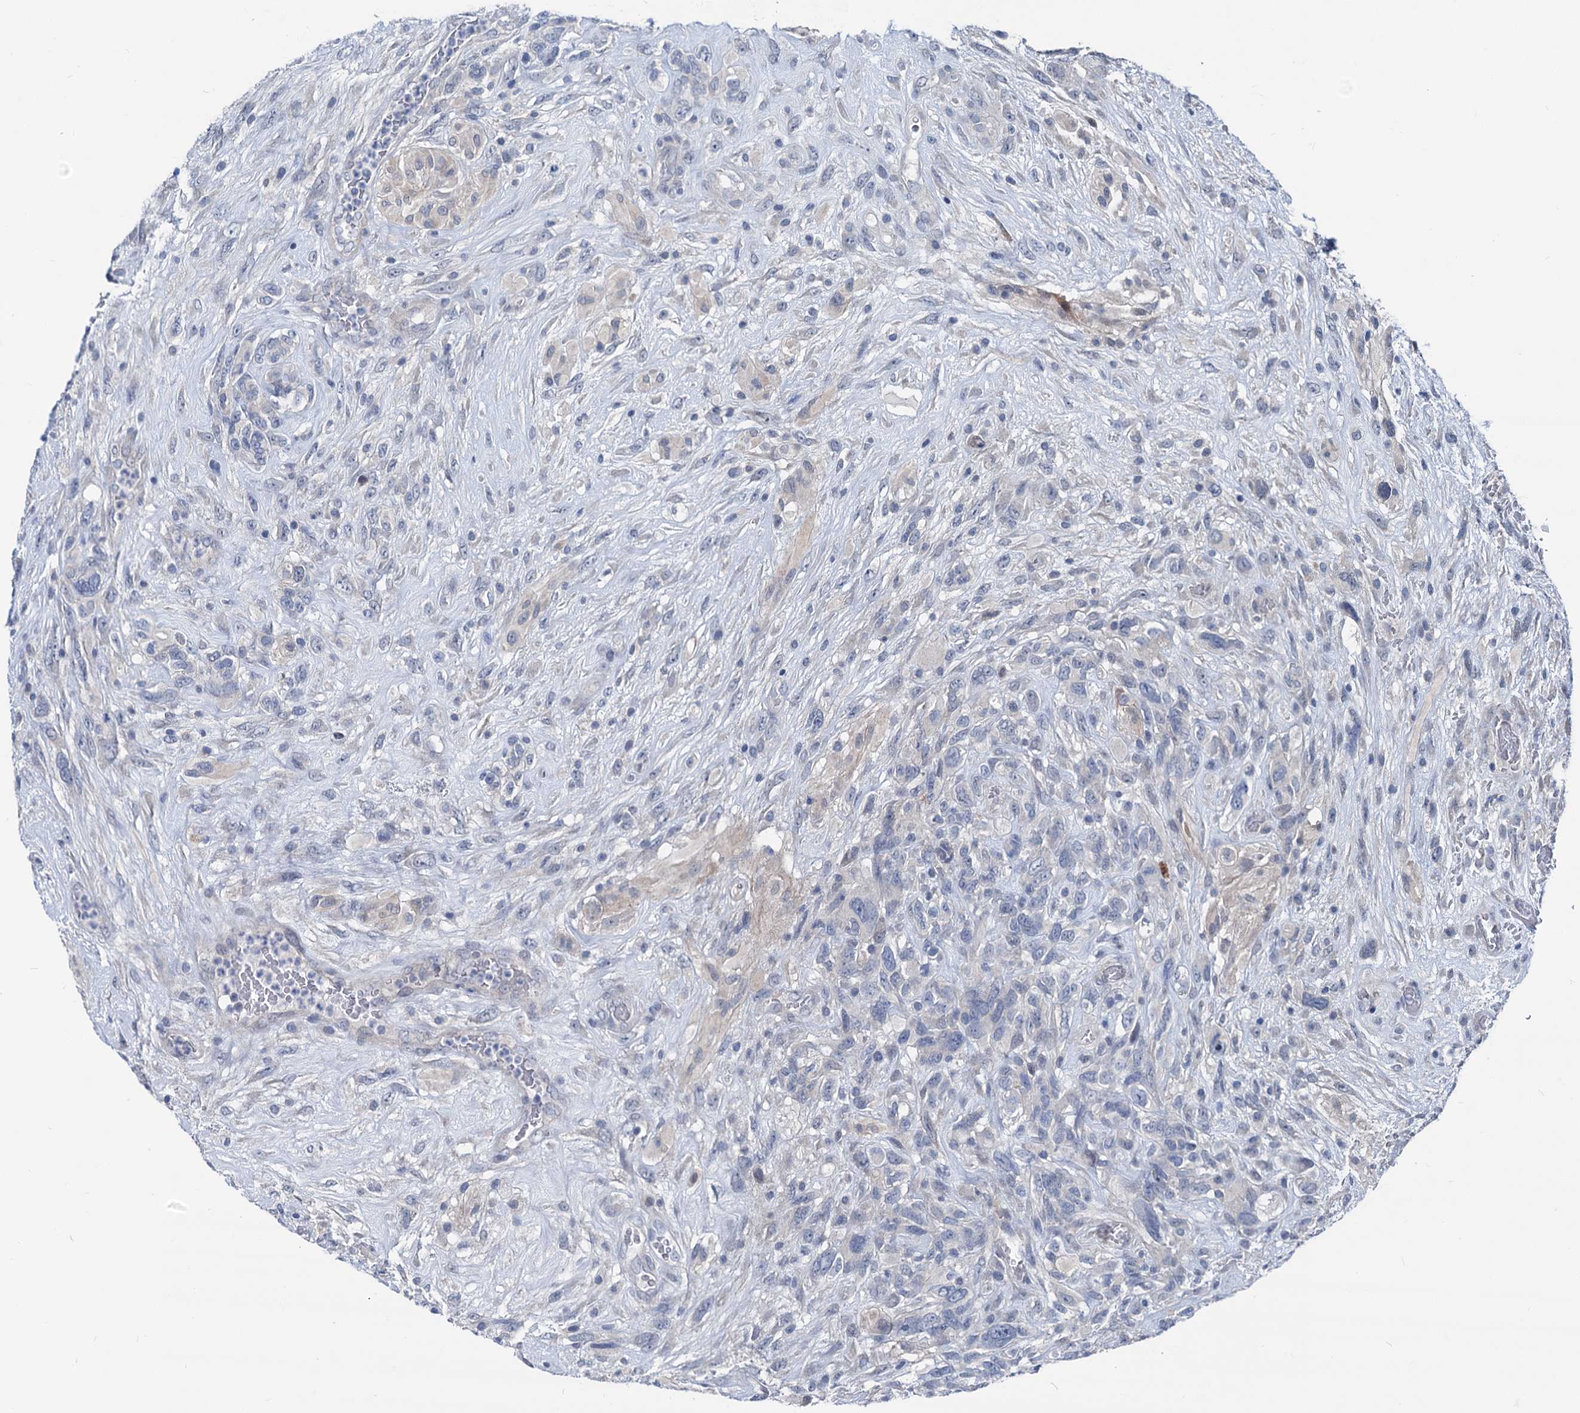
{"staining": {"intensity": "negative", "quantity": "none", "location": "none"}, "tissue": "glioma", "cell_type": "Tumor cells", "image_type": "cancer", "snomed": [{"axis": "morphology", "description": "Glioma, malignant, High grade"}, {"axis": "topography", "description": "Brain"}], "caption": "Histopathology image shows no protein staining in tumor cells of glioma tissue. The staining was performed using DAB (3,3'-diaminobenzidine) to visualize the protein expression in brown, while the nuclei were stained in blue with hematoxylin (Magnification: 20x).", "gene": "GLO1", "patient": {"sex": "male", "age": 61}}